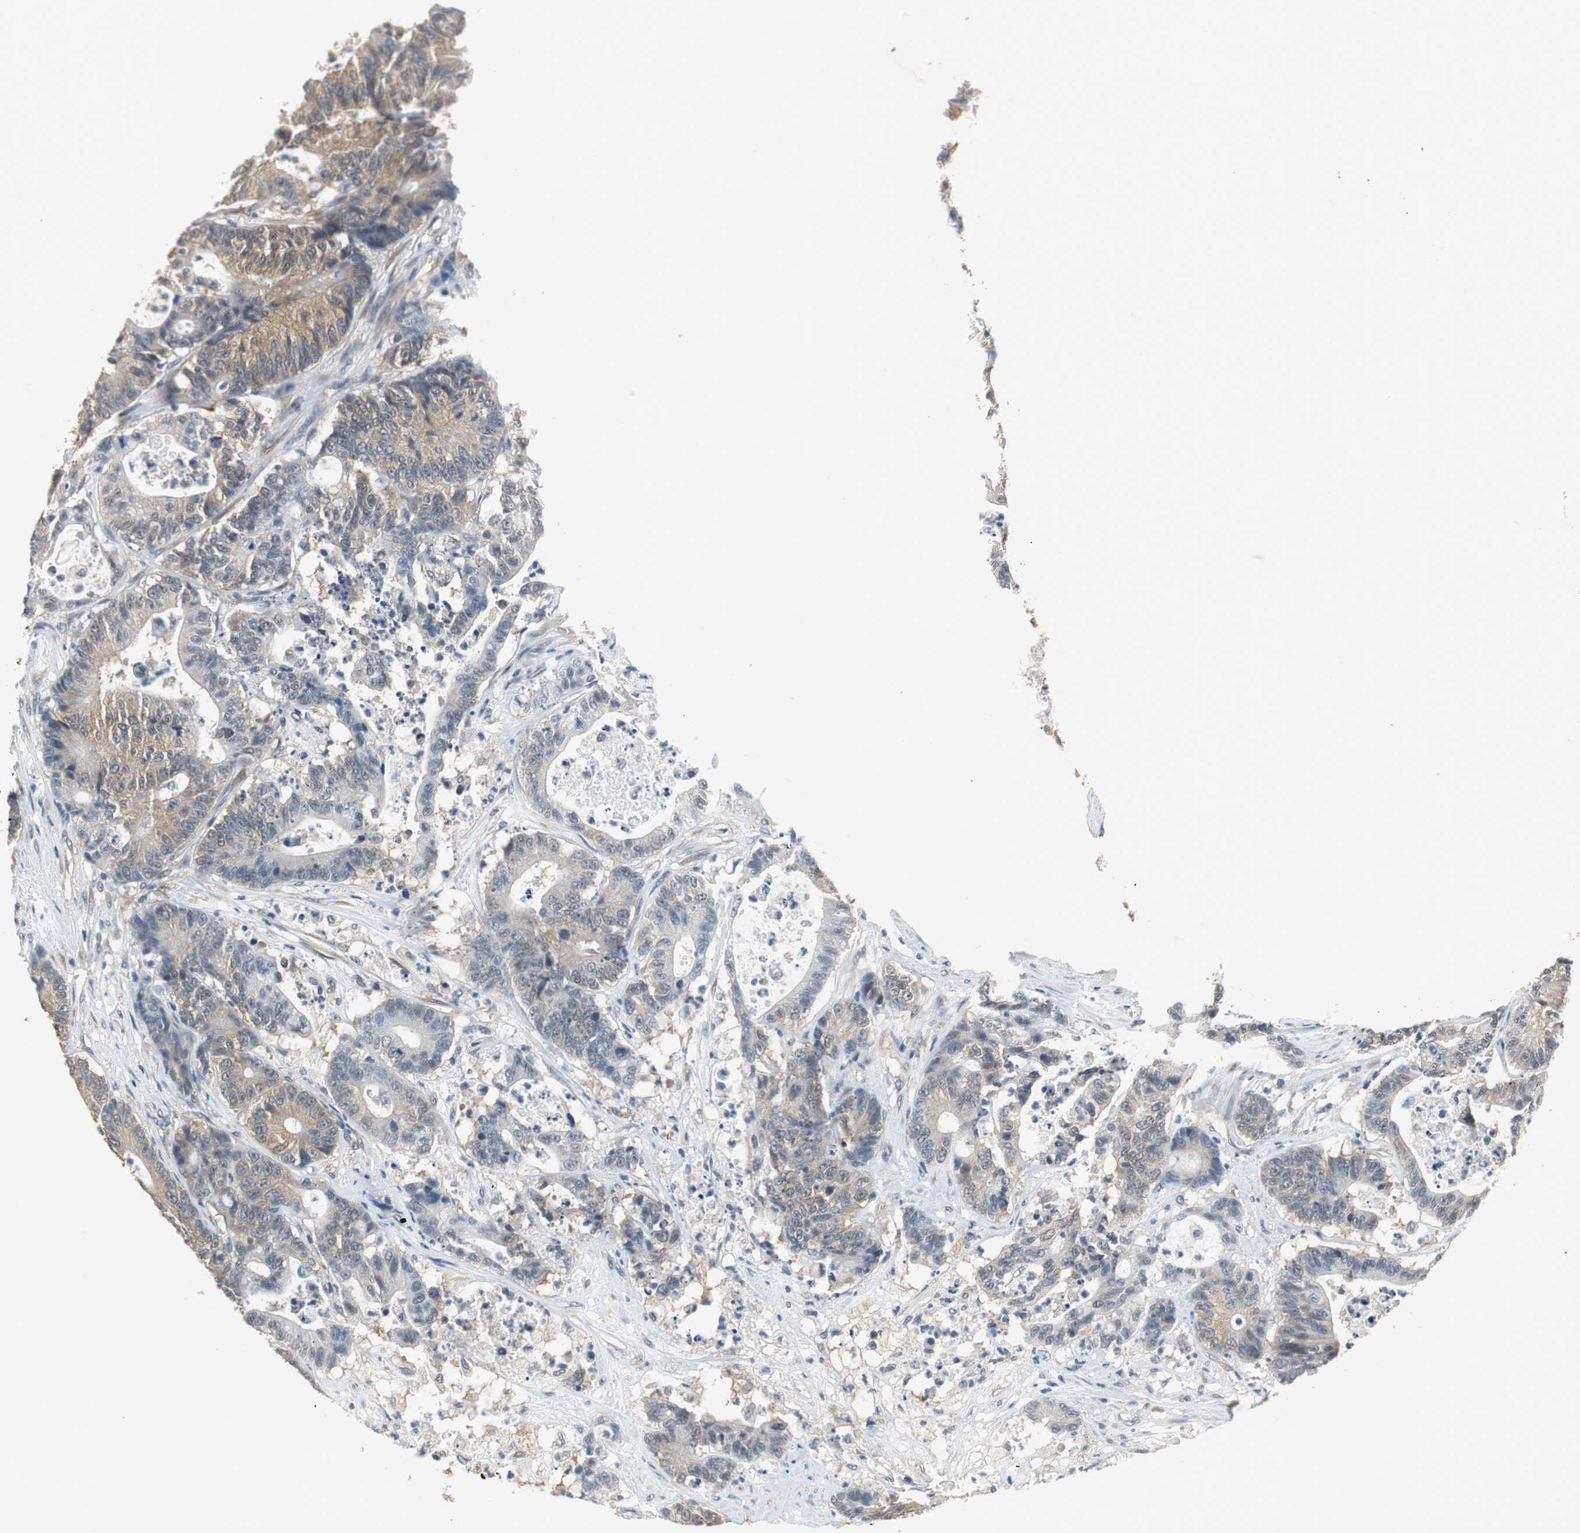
{"staining": {"intensity": "moderate", "quantity": ">75%", "location": "cytoplasmic/membranous"}, "tissue": "colorectal cancer", "cell_type": "Tumor cells", "image_type": "cancer", "snomed": [{"axis": "morphology", "description": "Adenocarcinoma, NOS"}, {"axis": "topography", "description": "Colon"}], "caption": "Tumor cells display moderate cytoplasmic/membranous positivity in about >75% of cells in adenocarcinoma (colorectal).", "gene": "UBQLN2", "patient": {"sex": "female", "age": 84}}